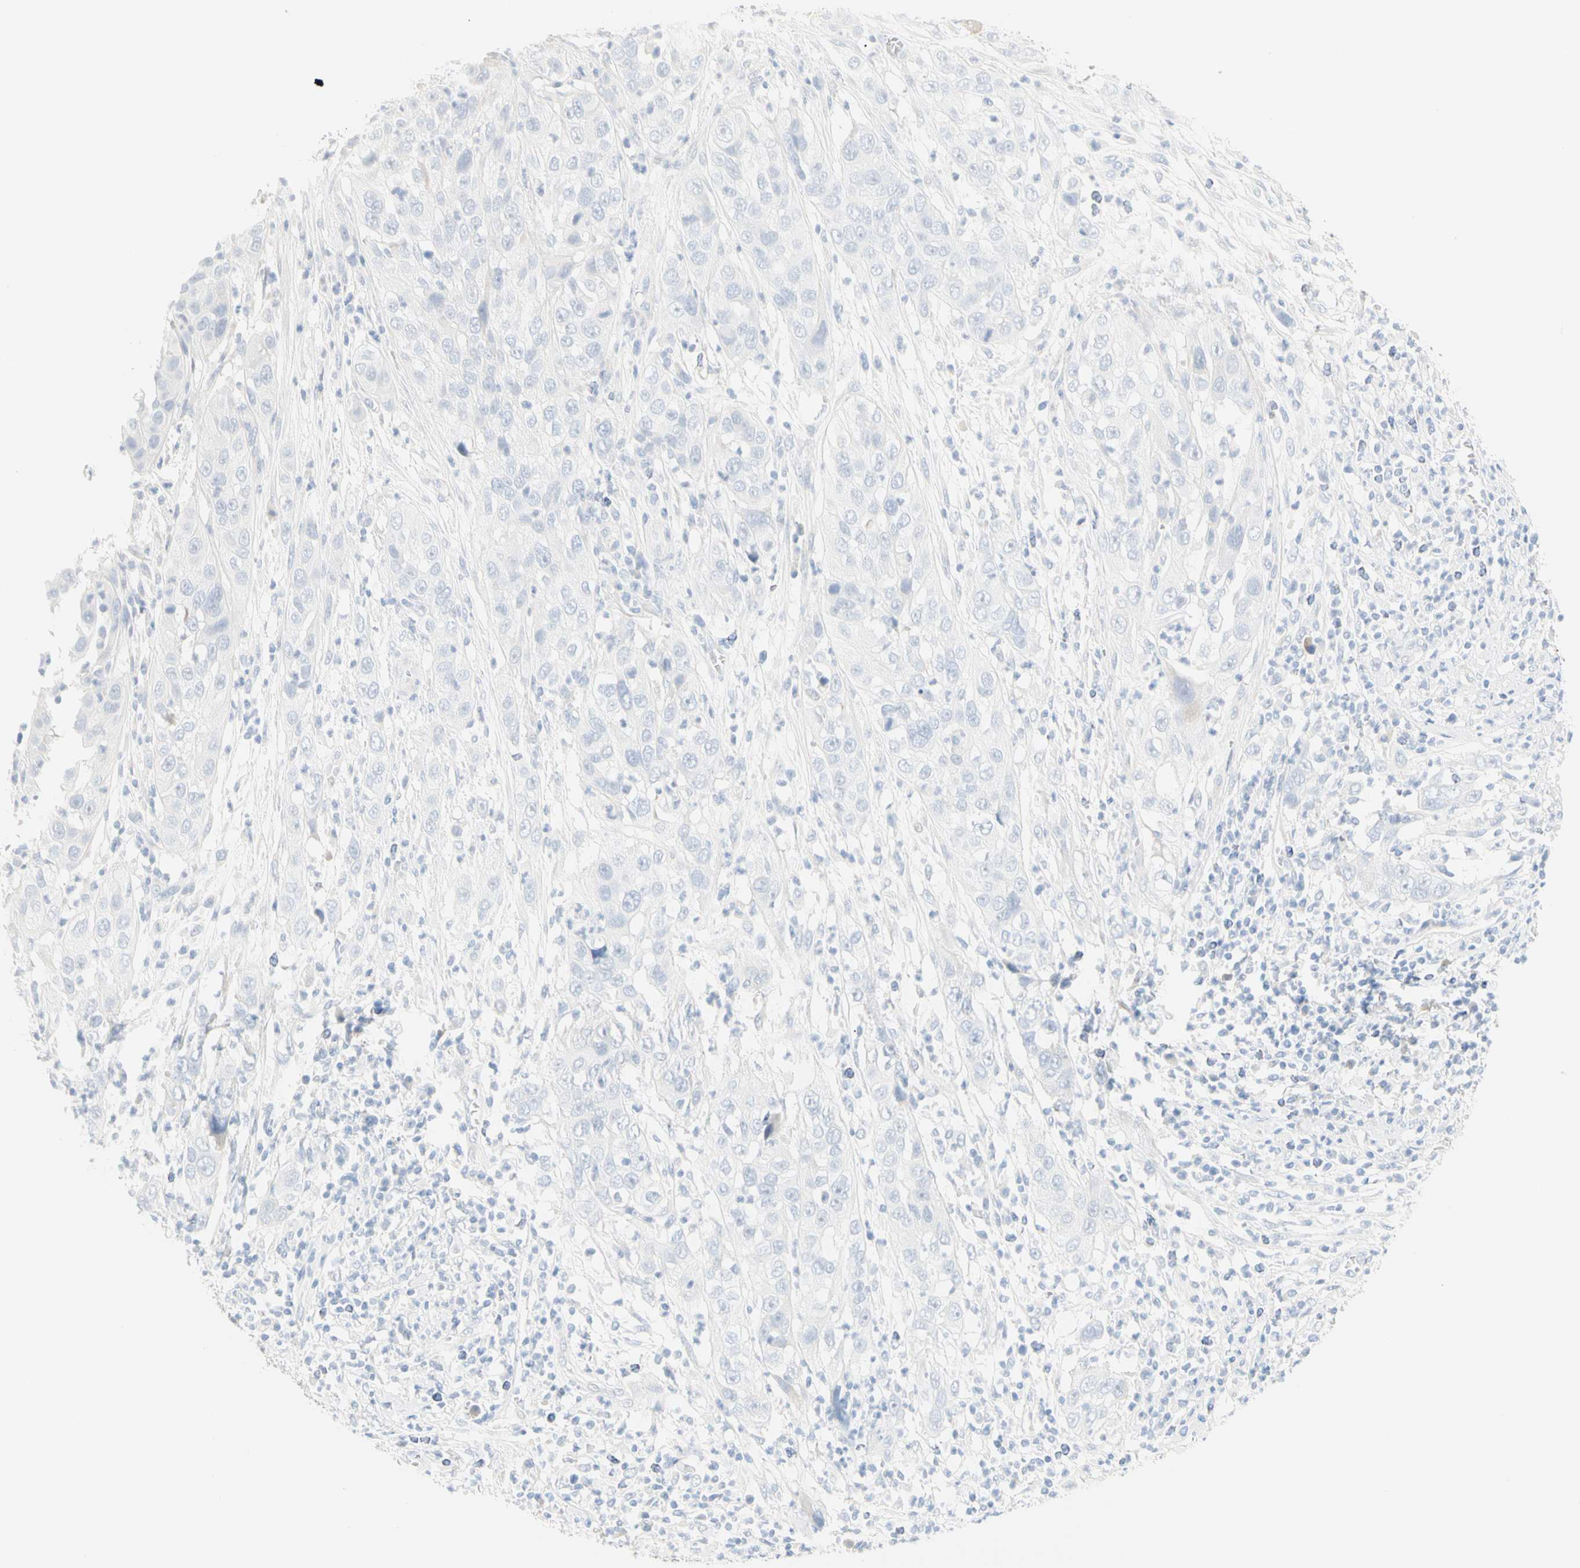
{"staining": {"intensity": "negative", "quantity": "none", "location": "none"}, "tissue": "cervical cancer", "cell_type": "Tumor cells", "image_type": "cancer", "snomed": [{"axis": "morphology", "description": "Squamous cell carcinoma, NOS"}, {"axis": "topography", "description": "Cervix"}], "caption": "High power microscopy image of an immunohistochemistry (IHC) photomicrograph of cervical squamous cell carcinoma, revealing no significant staining in tumor cells.", "gene": "SELENBP1", "patient": {"sex": "female", "age": 32}}